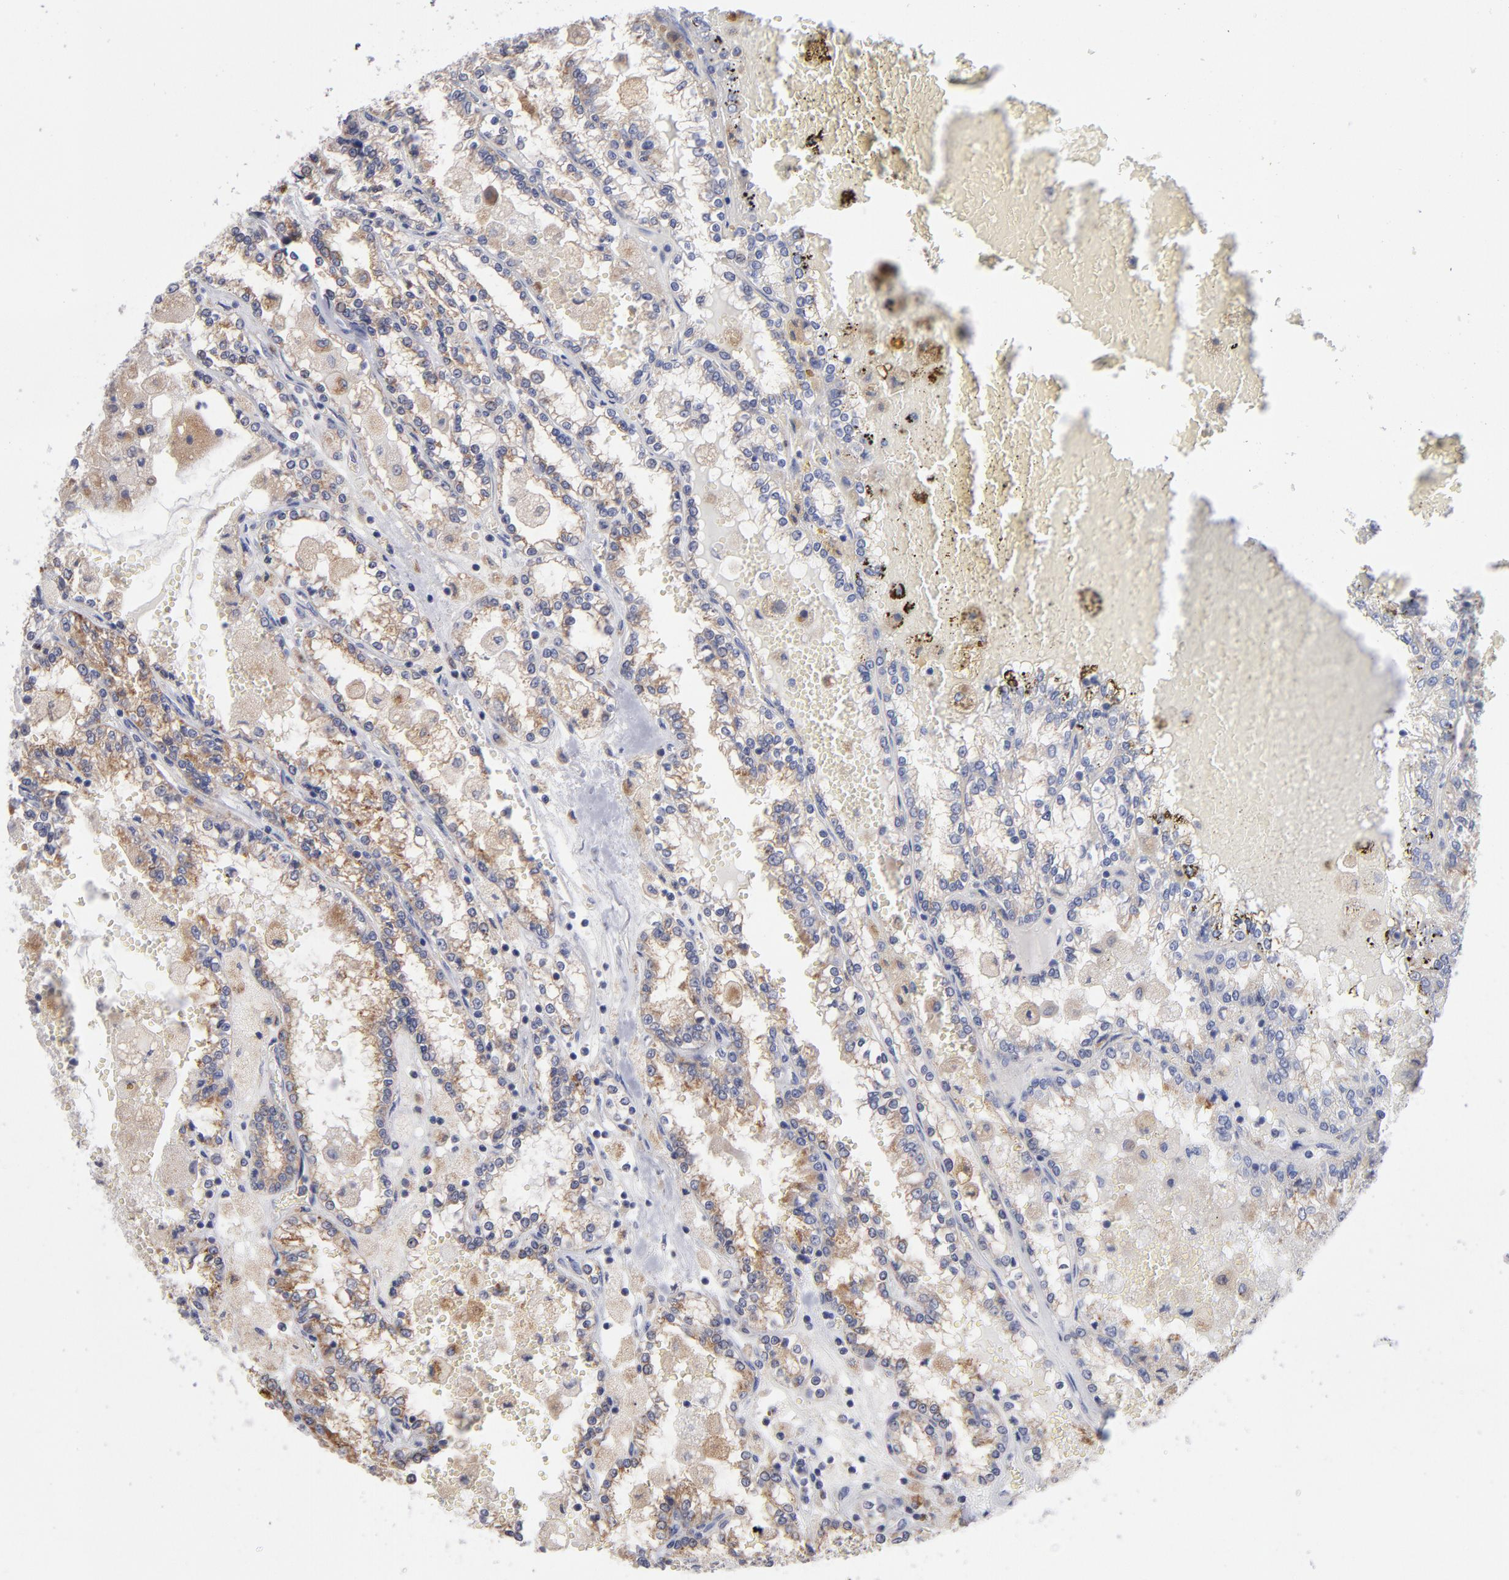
{"staining": {"intensity": "weak", "quantity": ">75%", "location": "cytoplasmic/membranous"}, "tissue": "renal cancer", "cell_type": "Tumor cells", "image_type": "cancer", "snomed": [{"axis": "morphology", "description": "Adenocarcinoma, NOS"}, {"axis": "topography", "description": "Kidney"}], "caption": "A brown stain highlights weak cytoplasmic/membranous staining of a protein in renal adenocarcinoma tumor cells.", "gene": "RRAGB", "patient": {"sex": "female", "age": 56}}